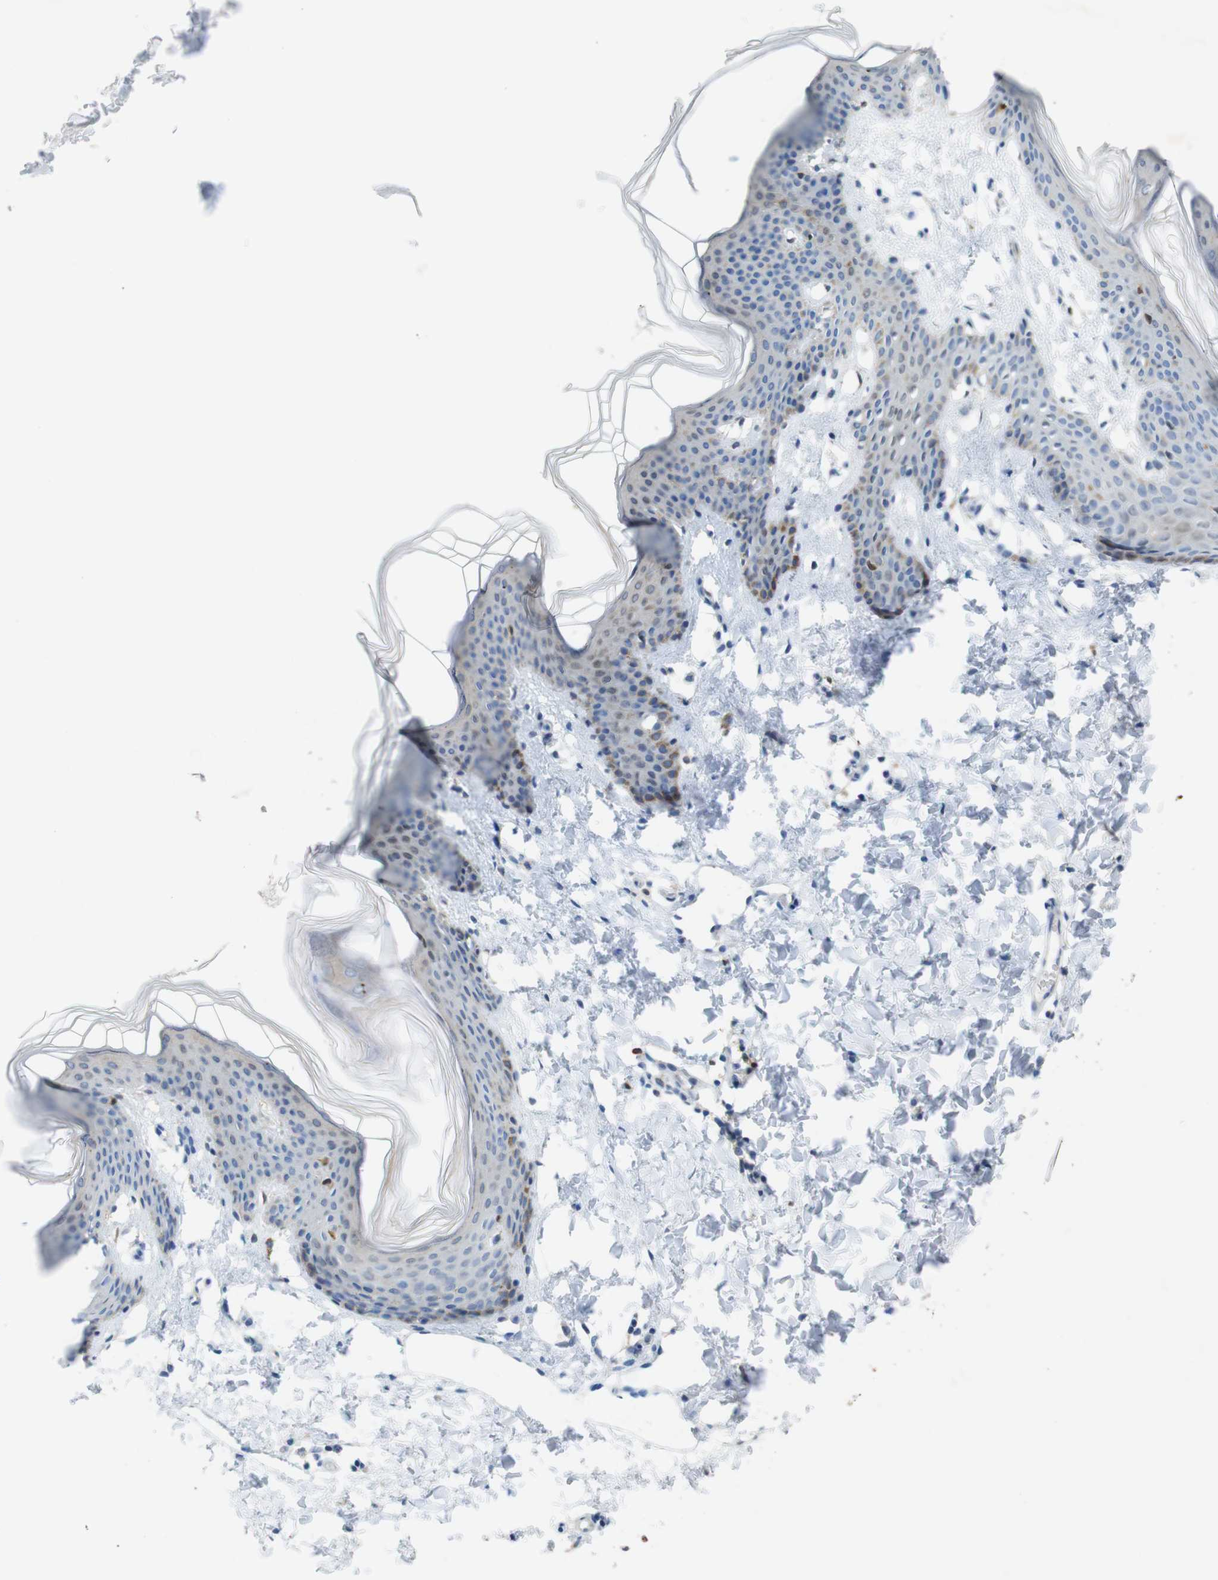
{"staining": {"intensity": "negative", "quantity": "none", "location": "none"}, "tissue": "skin", "cell_type": "Fibroblasts", "image_type": "normal", "snomed": [{"axis": "morphology", "description": "Normal tissue, NOS"}, {"axis": "topography", "description": "Skin"}], "caption": "High magnification brightfield microscopy of normal skin stained with DAB (brown) and counterstained with hematoxylin (blue): fibroblasts show no significant positivity.", "gene": "TJP3", "patient": {"sex": "female", "age": 17}}